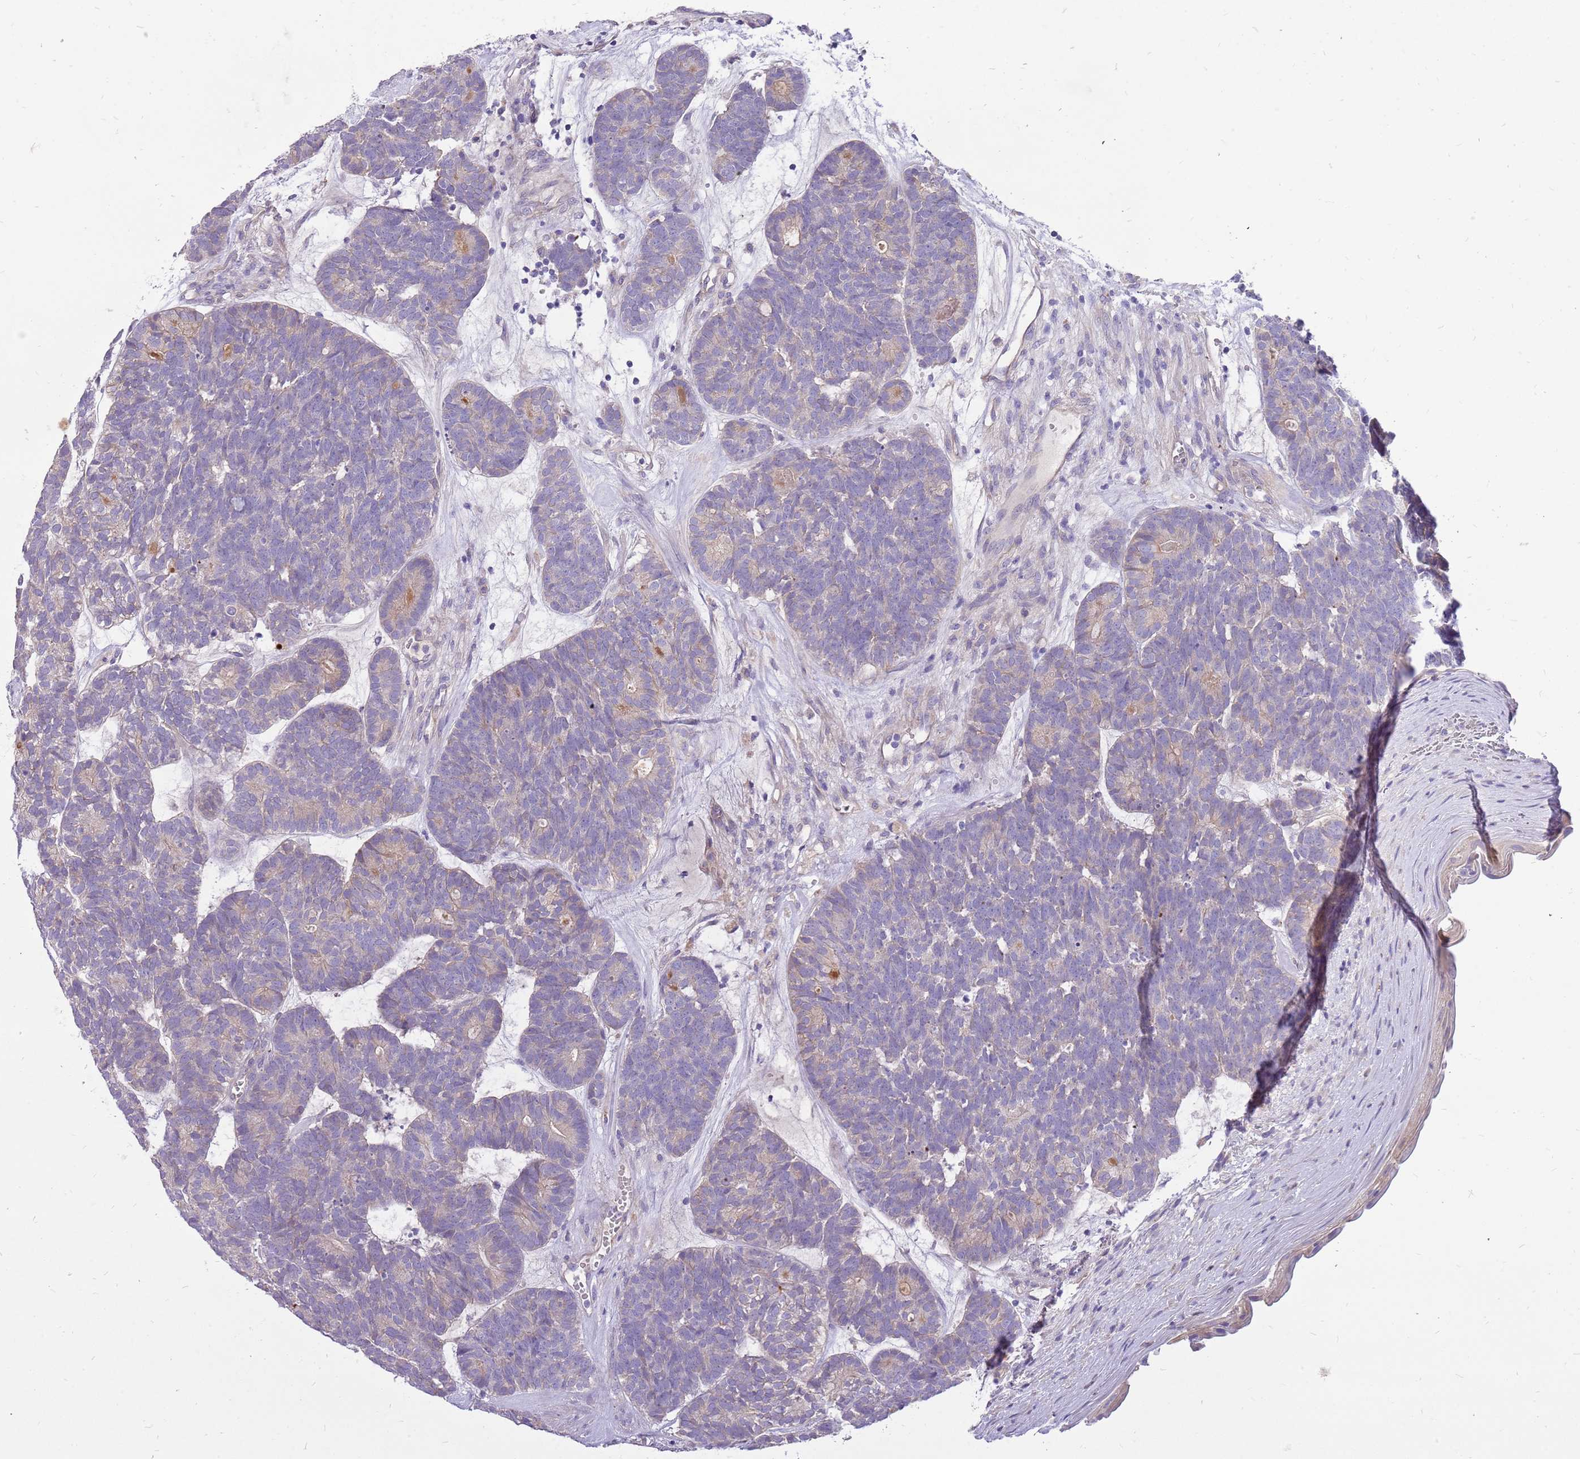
{"staining": {"intensity": "negative", "quantity": "none", "location": "none"}, "tissue": "head and neck cancer", "cell_type": "Tumor cells", "image_type": "cancer", "snomed": [{"axis": "morphology", "description": "Adenocarcinoma, NOS"}, {"axis": "topography", "description": "Head-Neck"}], "caption": "A micrograph of human head and neck cancer (adenocarcinoma) is negative for staining in tumor cells.", "gene": "NTN4", "patient": {"sex": "female", "age": 81}}